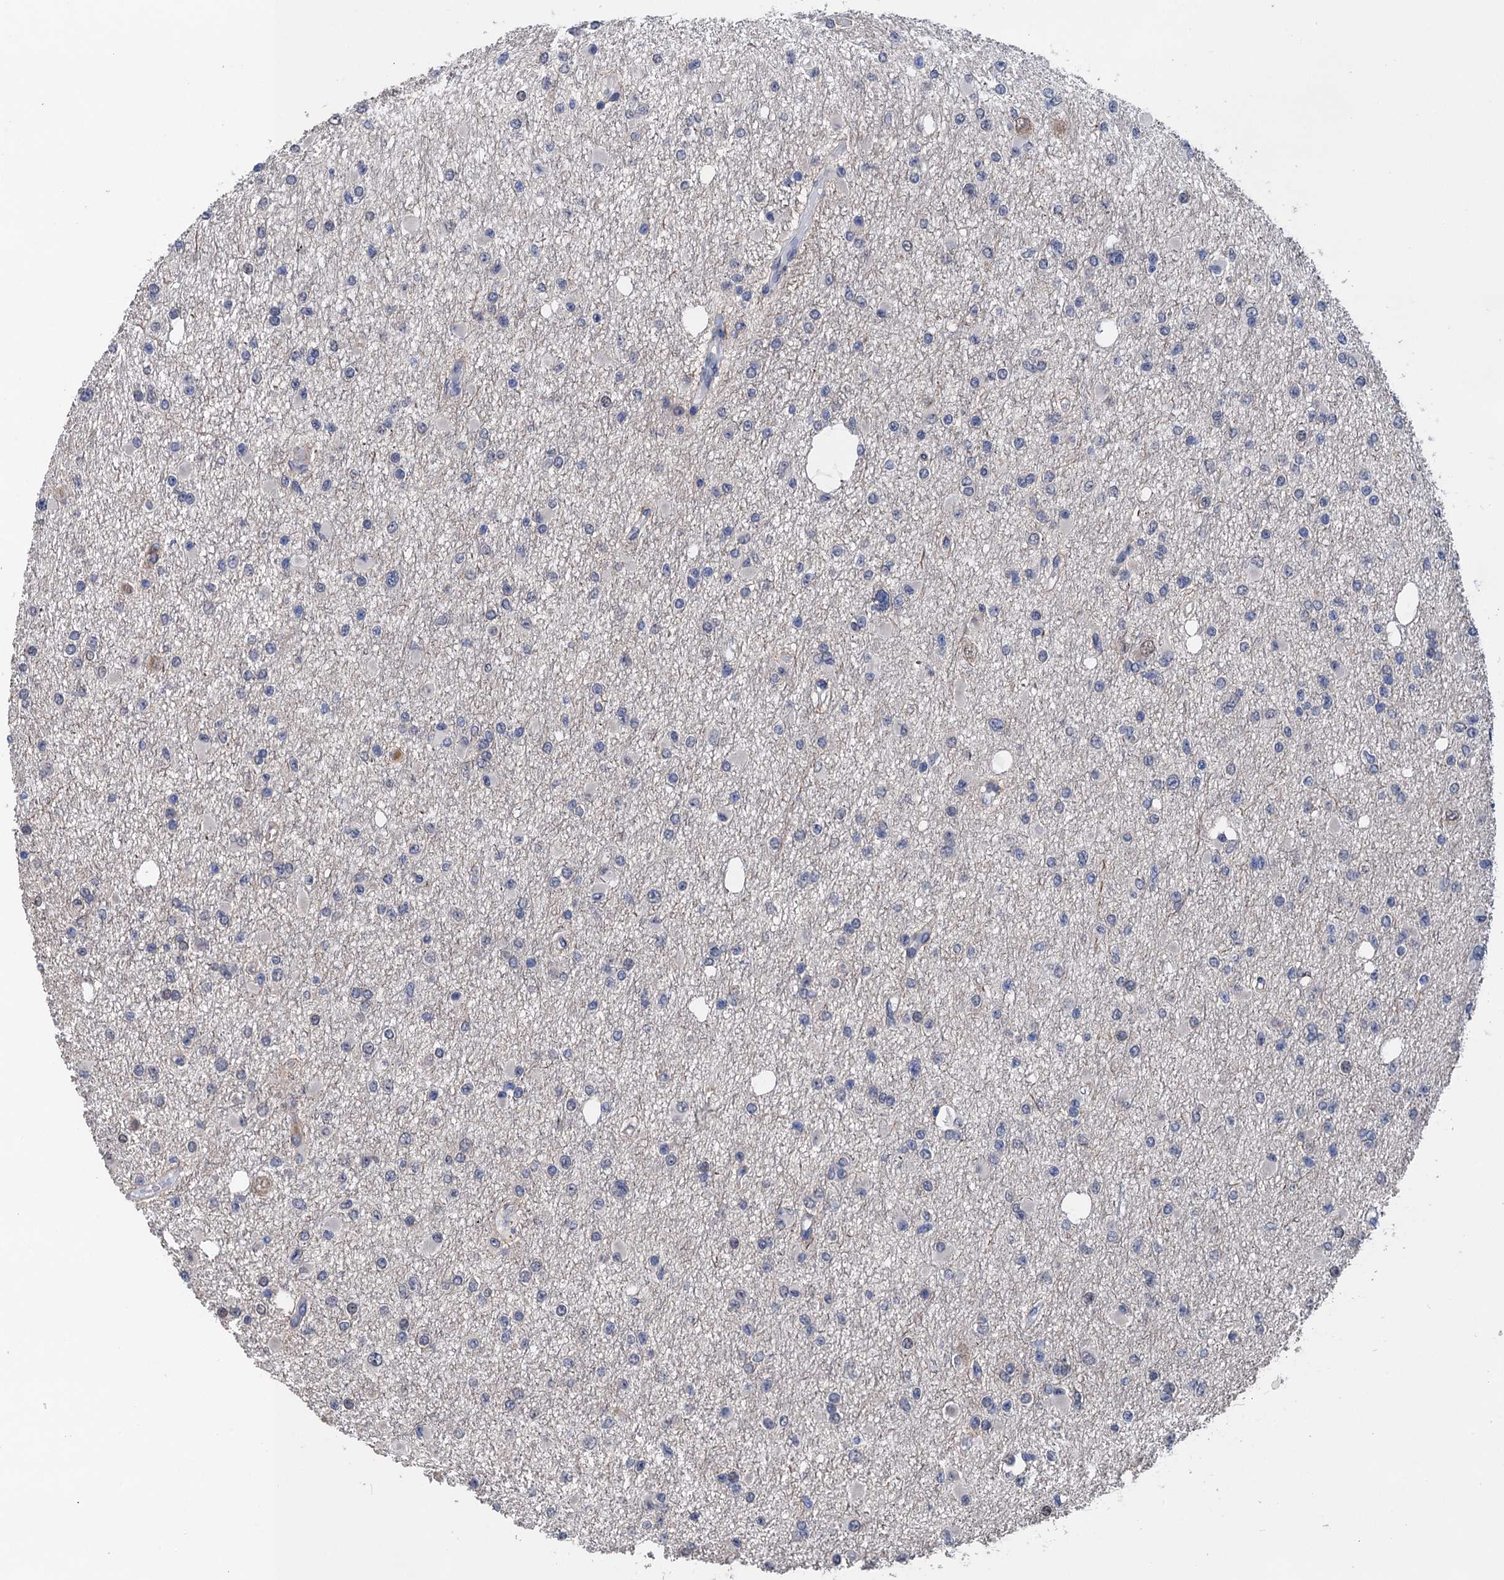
{"staining": {"intensity": "negative", "quantity": "none", "location": "none"}, "tissue": "glioma", "cell_type": "Tumor cells", "image_type": "cancer", "snomed": [{"axis": "morphology", "description": "Glioma, malignant, Low grade"}, {"axis": "topography", "description": "Brain"}], "caption": "The histopathology image demonstrates no staining of tumor cells in glioma.", "gene": "ART5", "patient": {"sex": "female", "age": 22}}